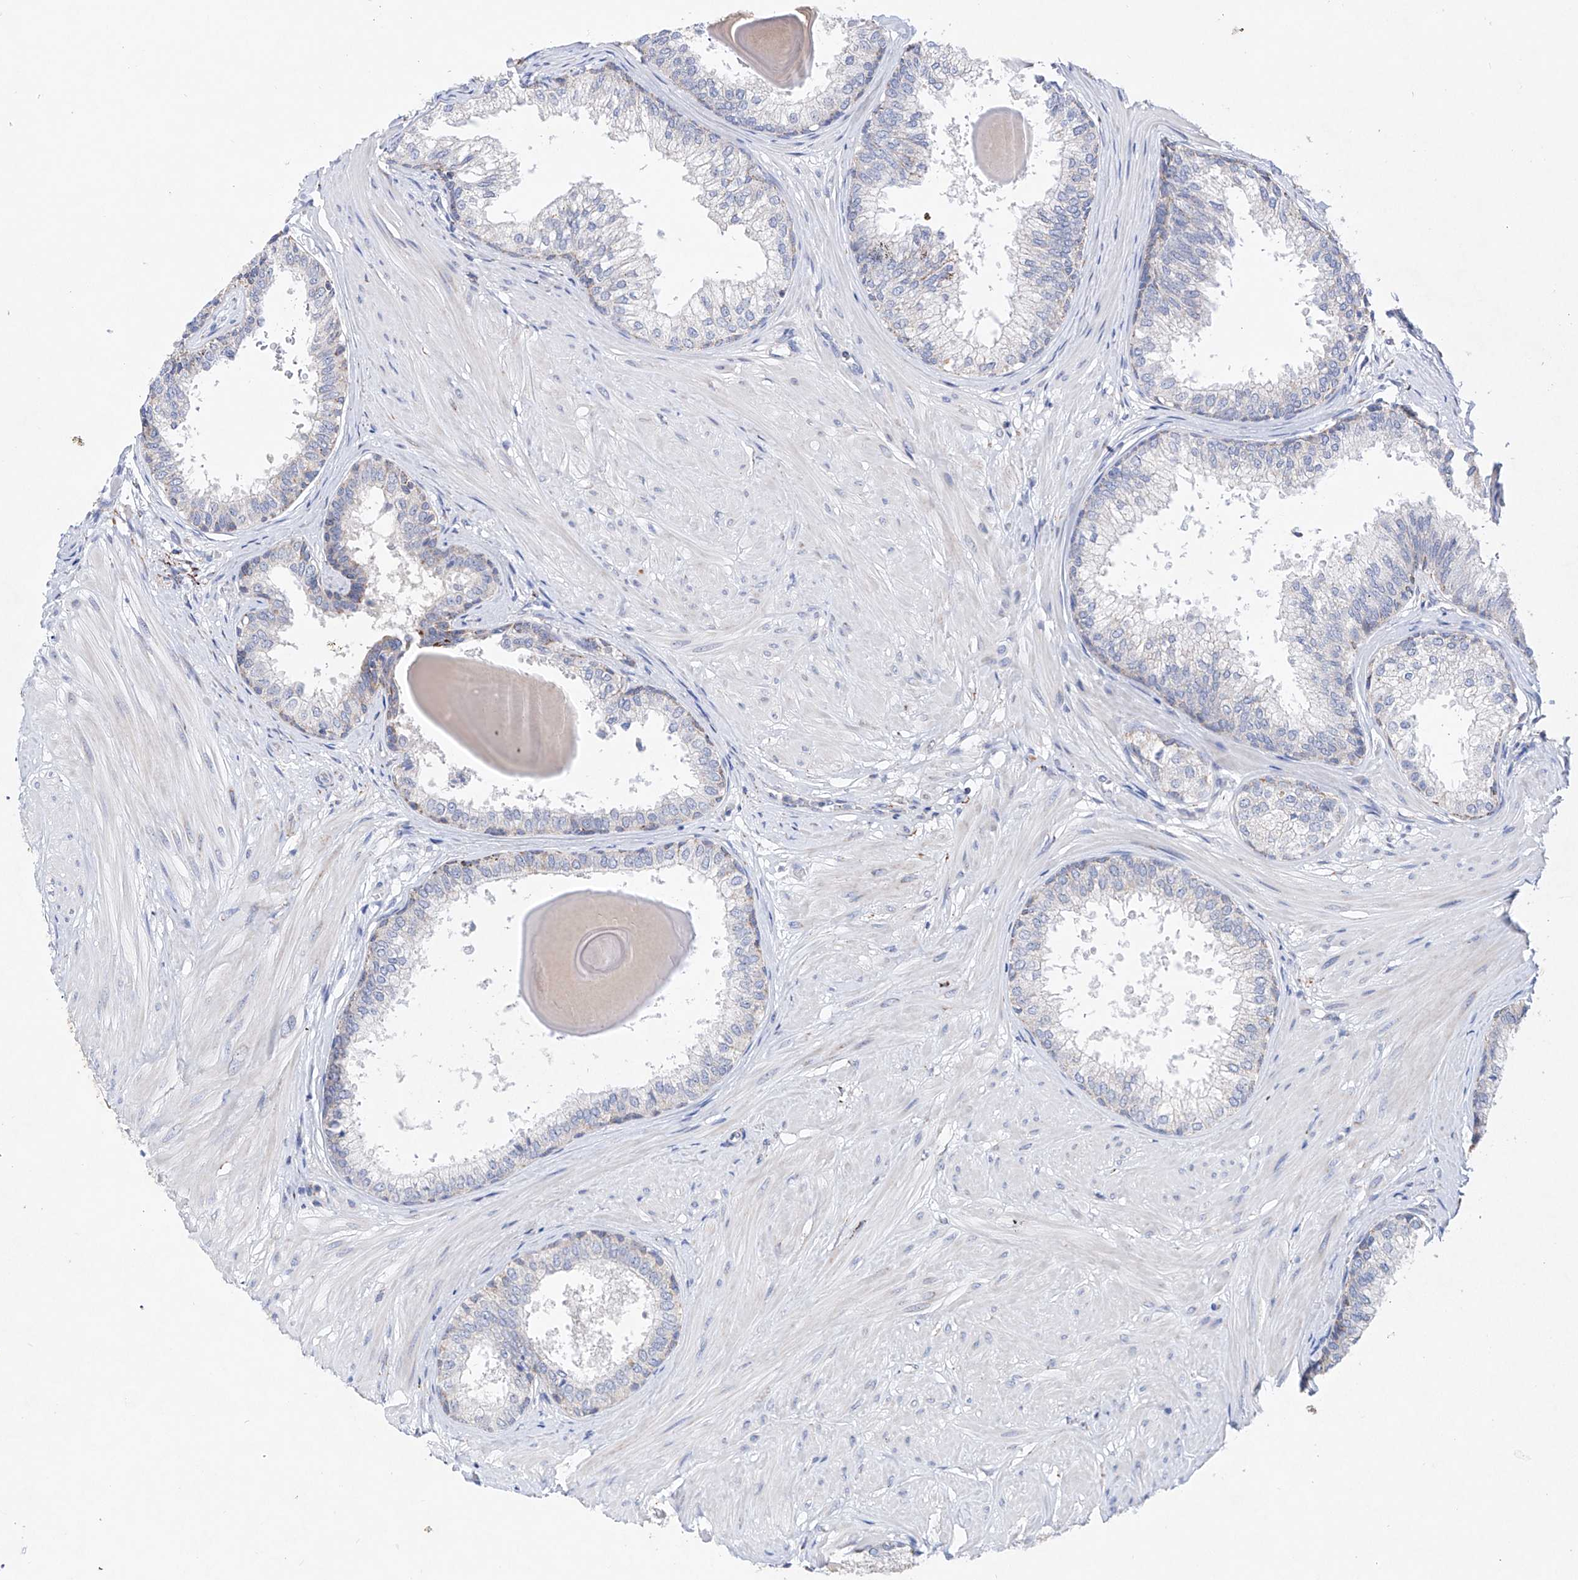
{"staining": {"intensity": "negative", "quantity": "none", "location": "none"}, "tissue": "prostate", "cell_type": "Glandular cells", "image_type": "normal", "snomed": [{"axis": "morphology", "description": "Normal tissue, NOS"}, {"axis": "topography", "description": "Prostate"}], "caption": "The photomicrograph shows no staining of glandular cells in normal prostate.", "gene": "NRROS", "patient": {"sex": "male", "age": 48}}